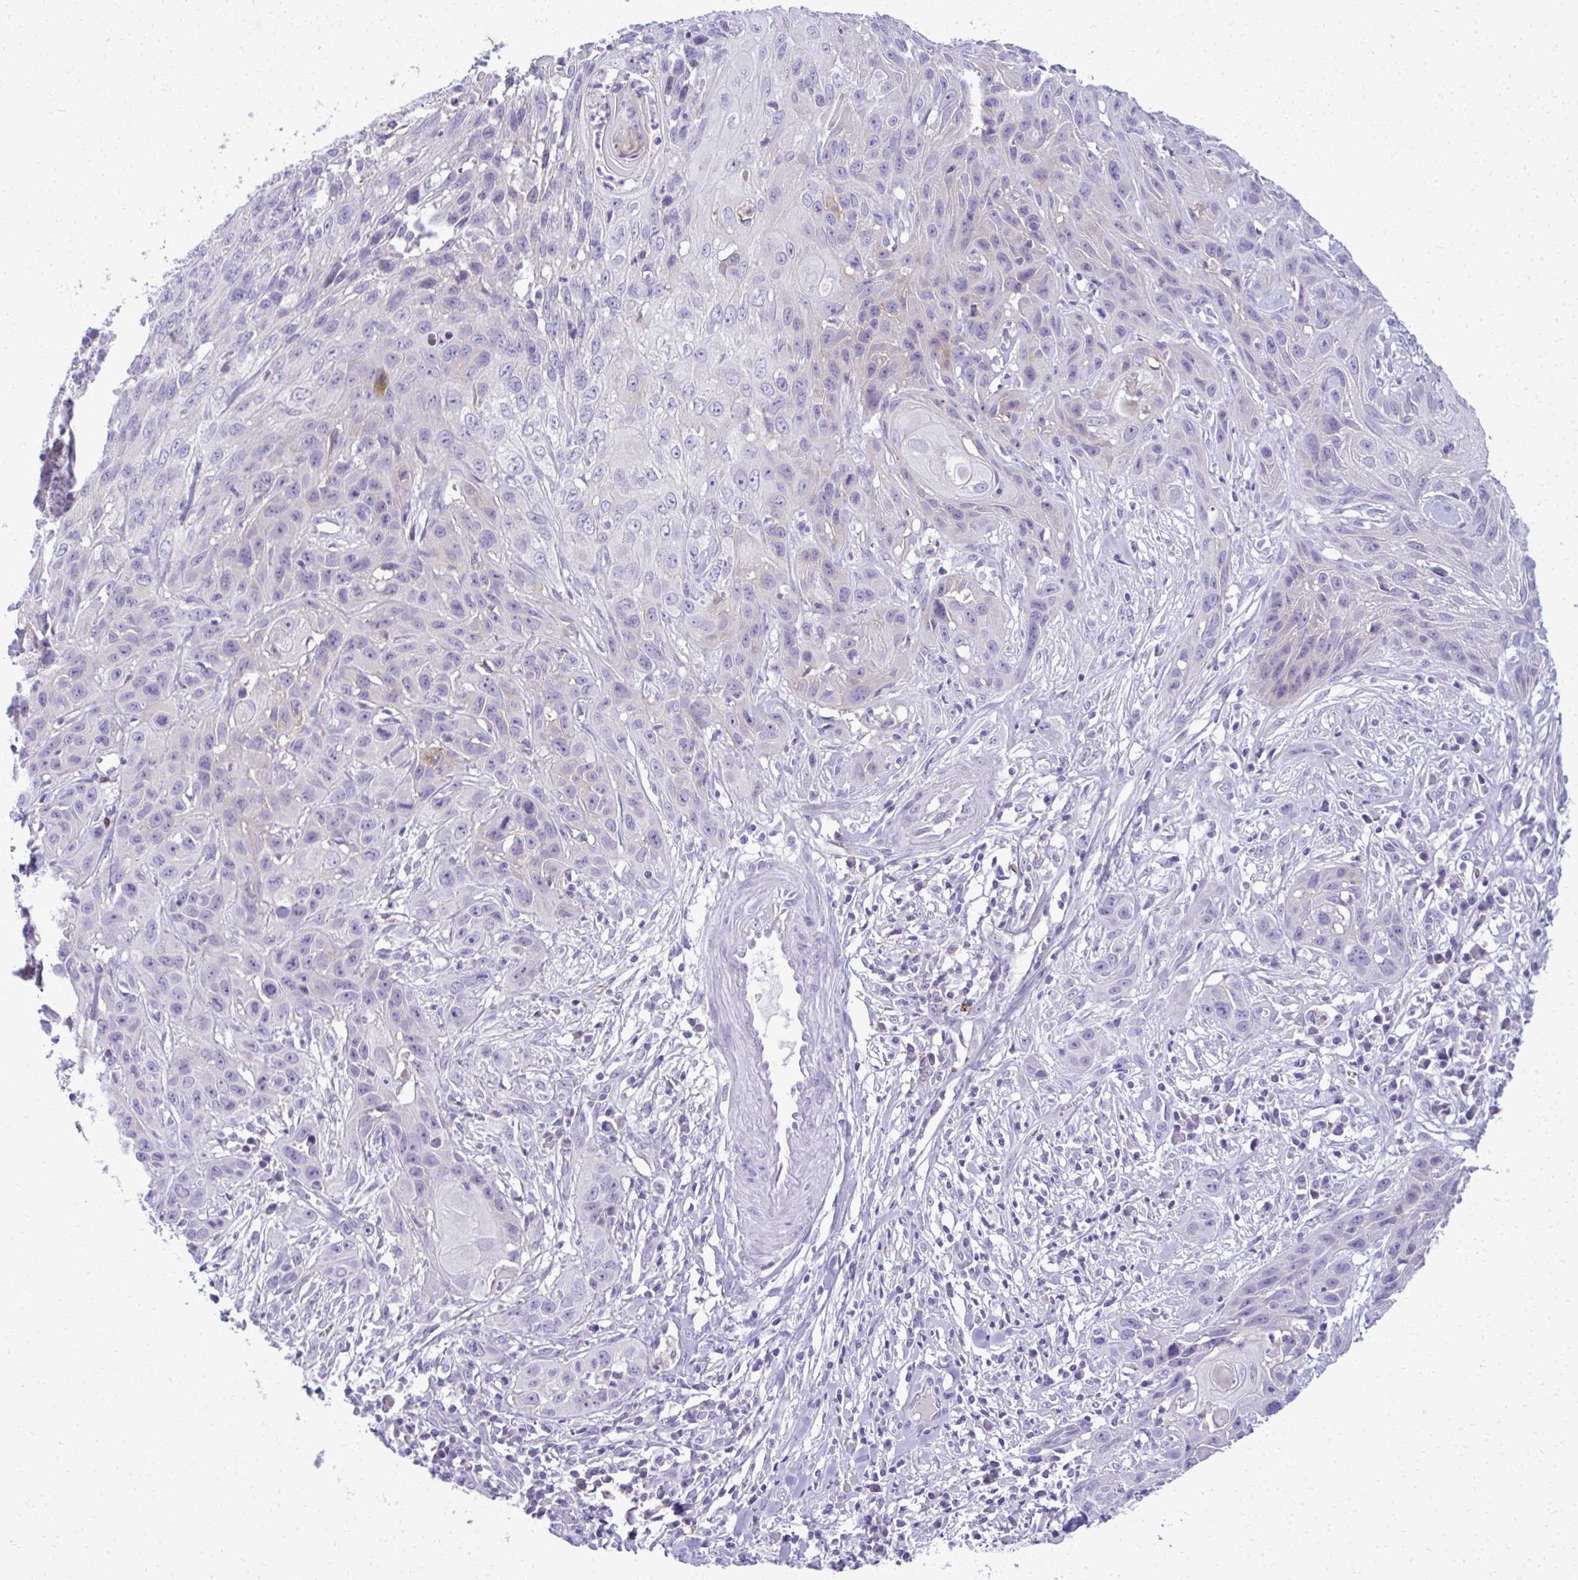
{"staining": {"intensity": "negative", "quantity": "none", "location": "none"}, "tissue": "skin cancer", "cell_type": "Tumor cells", "image_type": "cancer", "snomed": [{"axis": "morphology", "description": "Squamous cell carcinoma, NOS"}, {"axis": "topography", "description": "Skin"}, {"axis": "topography", "description": "Vulva"}], "caption": "Tumor cells show no significant protein positivity in skin cancer.", "gene": "PITPNM3", "patient": {"sex": "female", "age": 83}}